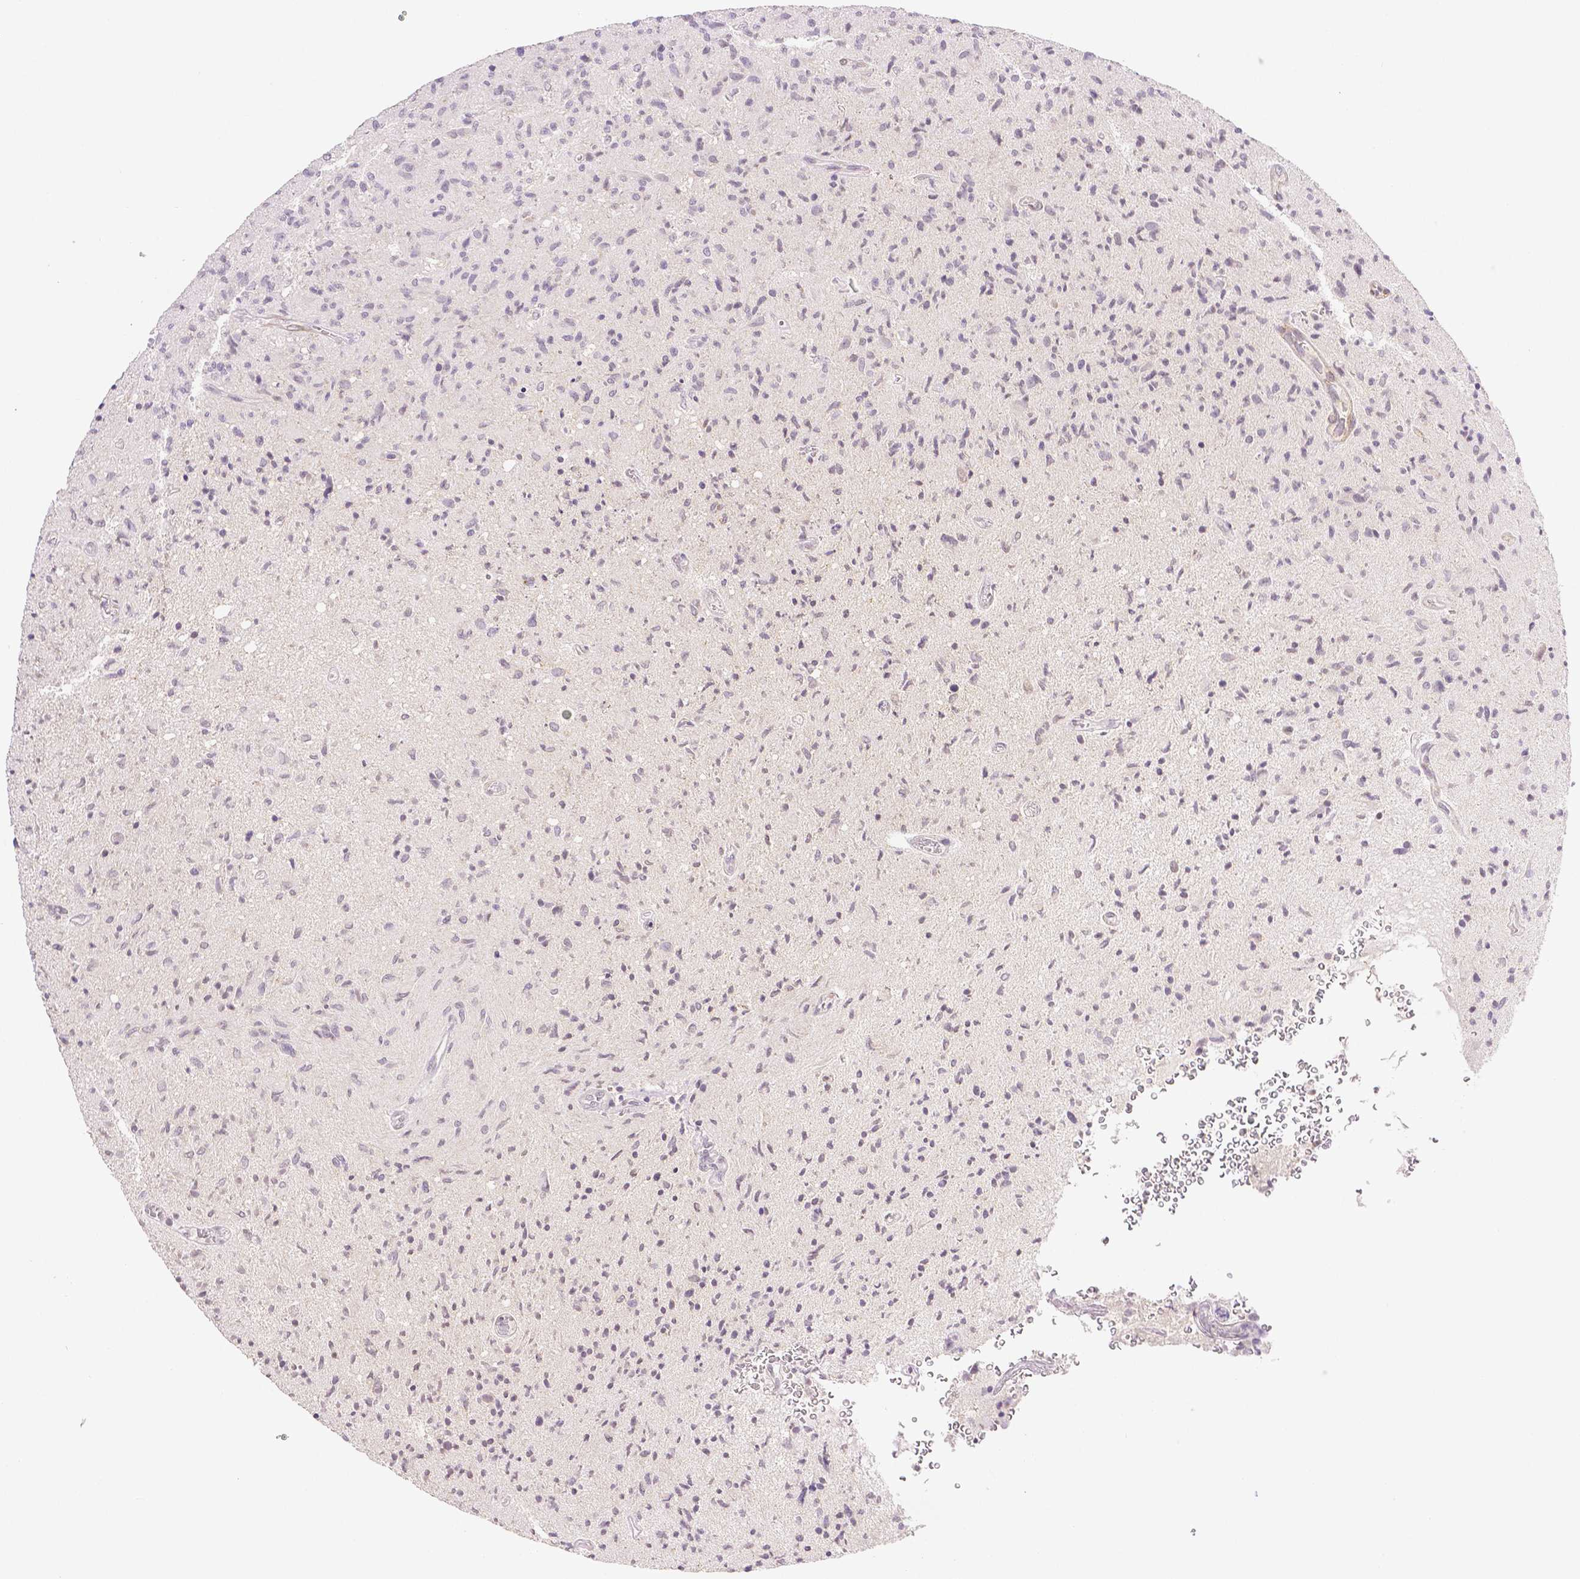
{"staining": {"intensity": "negative", "quantity": "none", "location": "none"}, "tissue": "glioma", "cell_type": "Tumor cells", "image_type": "cancer", "snomed": [{"axis": "morphology", "description": "Glioma, malignant, High grade"}, {"axis": "topography", "description": "Brain"}], "caption": "Protein analysis of glioma demonstrates no significant positivity in tumor cells.", "gene": "THY1", "patient": {"sex": "male", "age": 54}}